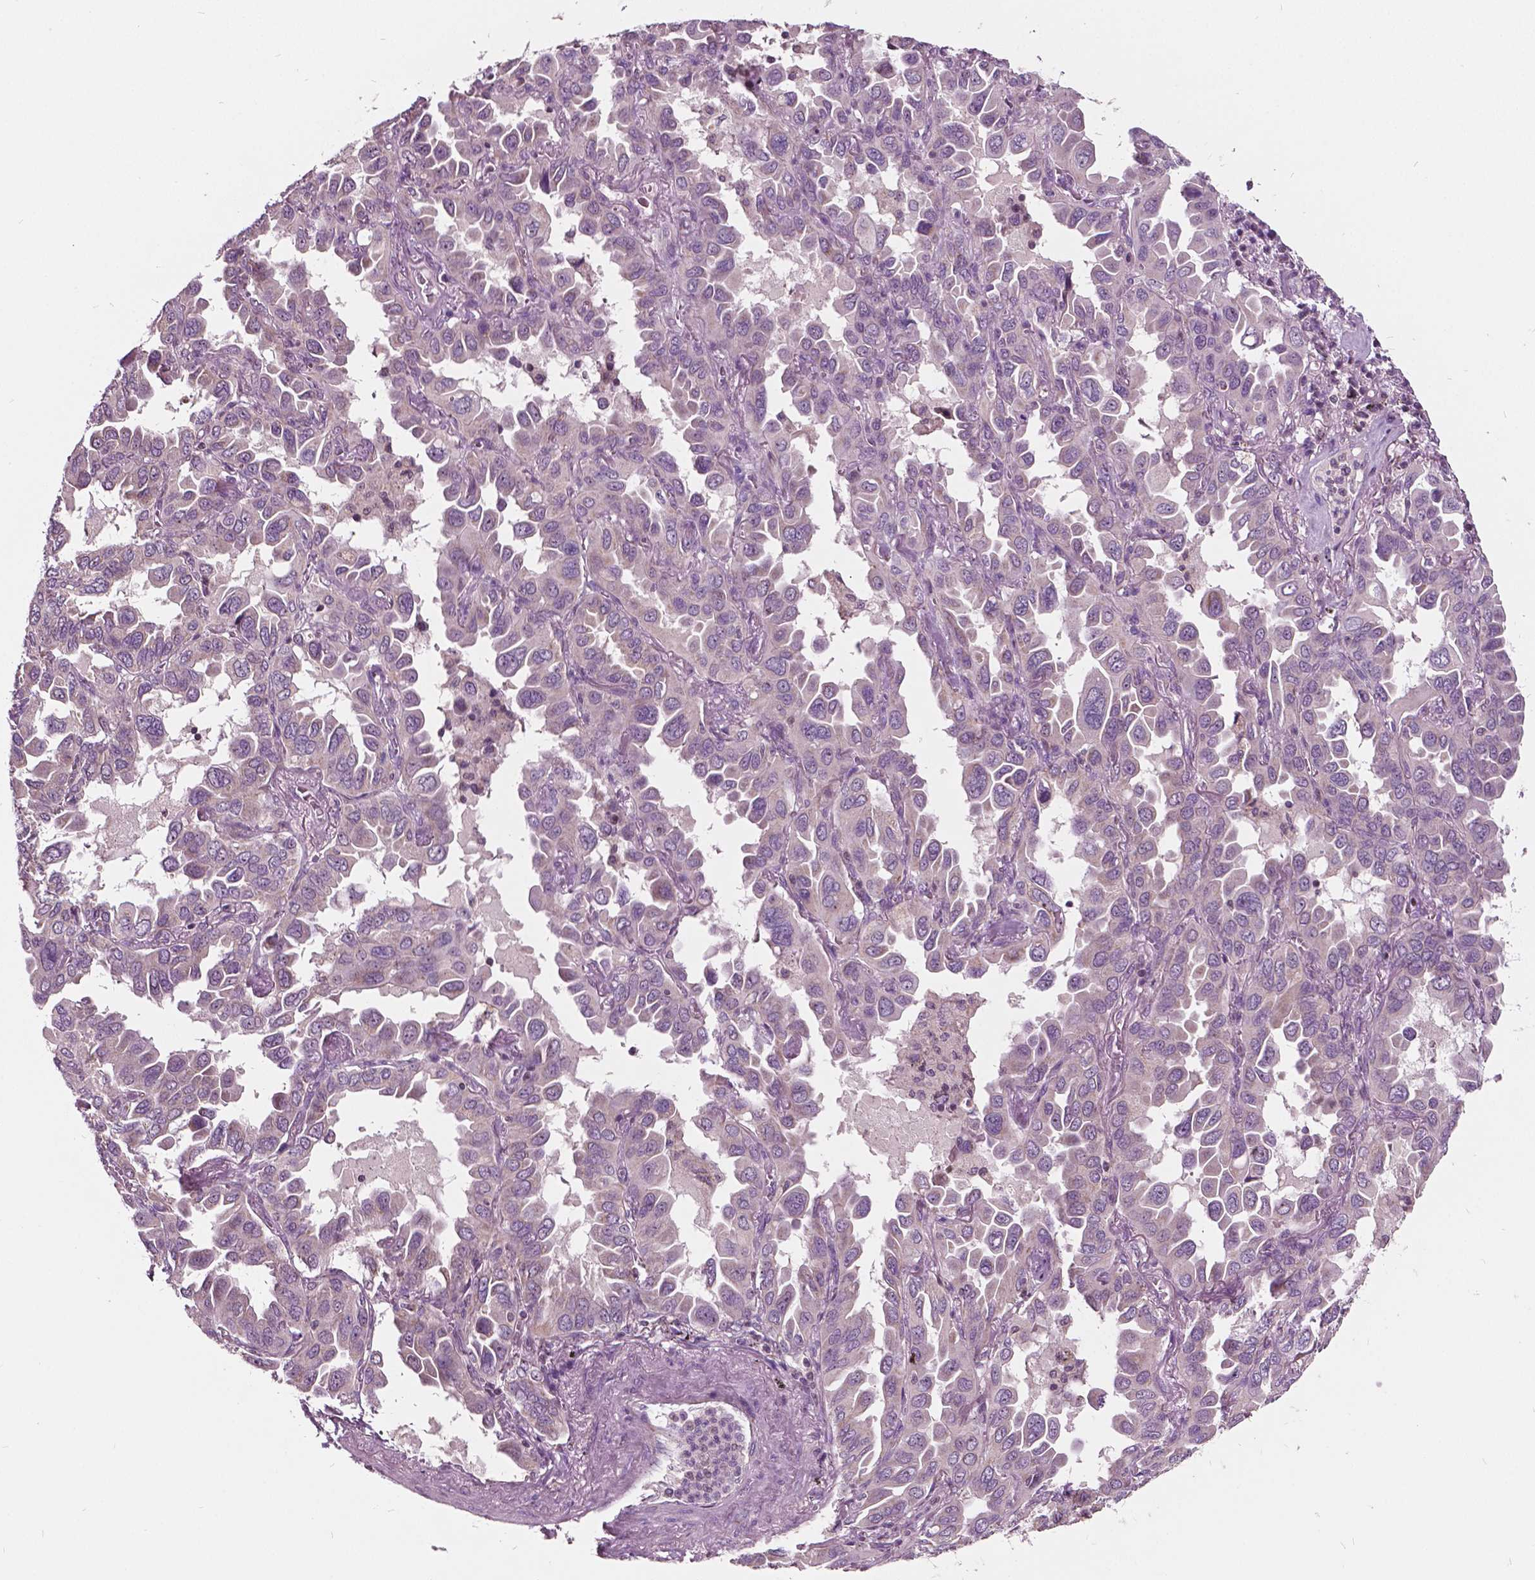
{"staining": {"intensity": "negative", "quantity": "none", "location": "none"}, "tissue": "lung cancer", "cell_type": "Tumor cells", "image_type": "cancer", "snomed": [{"axis": "morphology", "description": "Adenocarcinoma, NOS"}, {"axis": "topography", "description": "Lung"}], "caption": "The micrograph demonstrates no staining of tumor cells in lung cancer. (DAB immunohistochemistry (IHC) visualized using brightfield microscopy, high magnification).", "gene": "ODF3L2", "patient": {"sex": "male", "age": 64}}